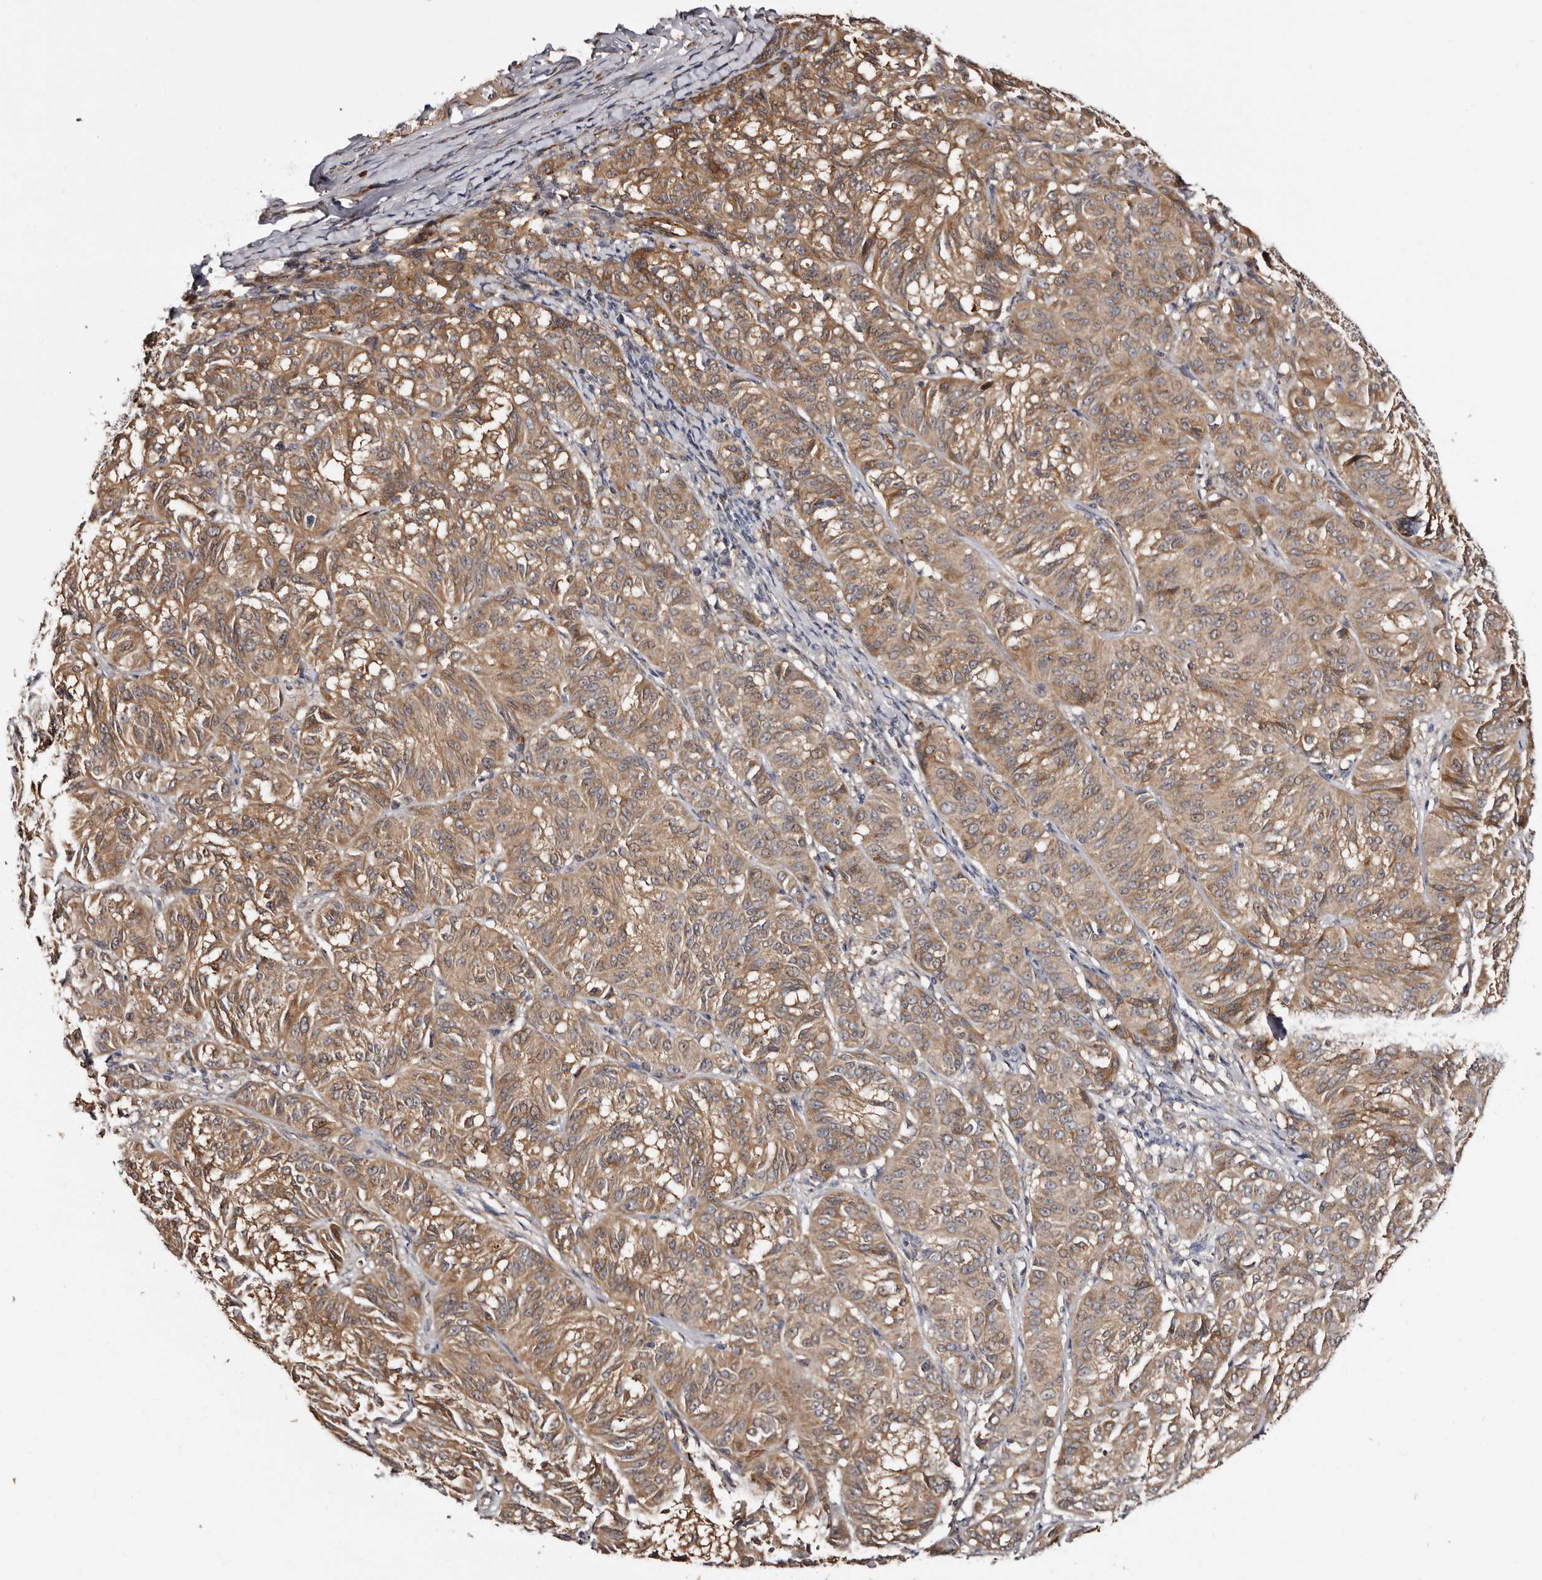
{"staining": {"intensity": "moderate", "quantity": ">75%", "location": "cytoplasmic/membranous"}, "tissue": "melanoma", "cell_type": "Tumor cells", "image_type": "cancer", "snomed": [{"axis": "morphology", "description": "Malignant melanoma, NOS"}, {"axis": "topography", "description": "Skin"}], "caption": "Immunohistochemistry (IHC) of human malignant melanoma demonstrates medium levels of moderate cytoplasmic/membranous expression in about >75% of tumor cells.", "gene": "TBC1D22B", "patient": {"sex": "female", "age": 72}}